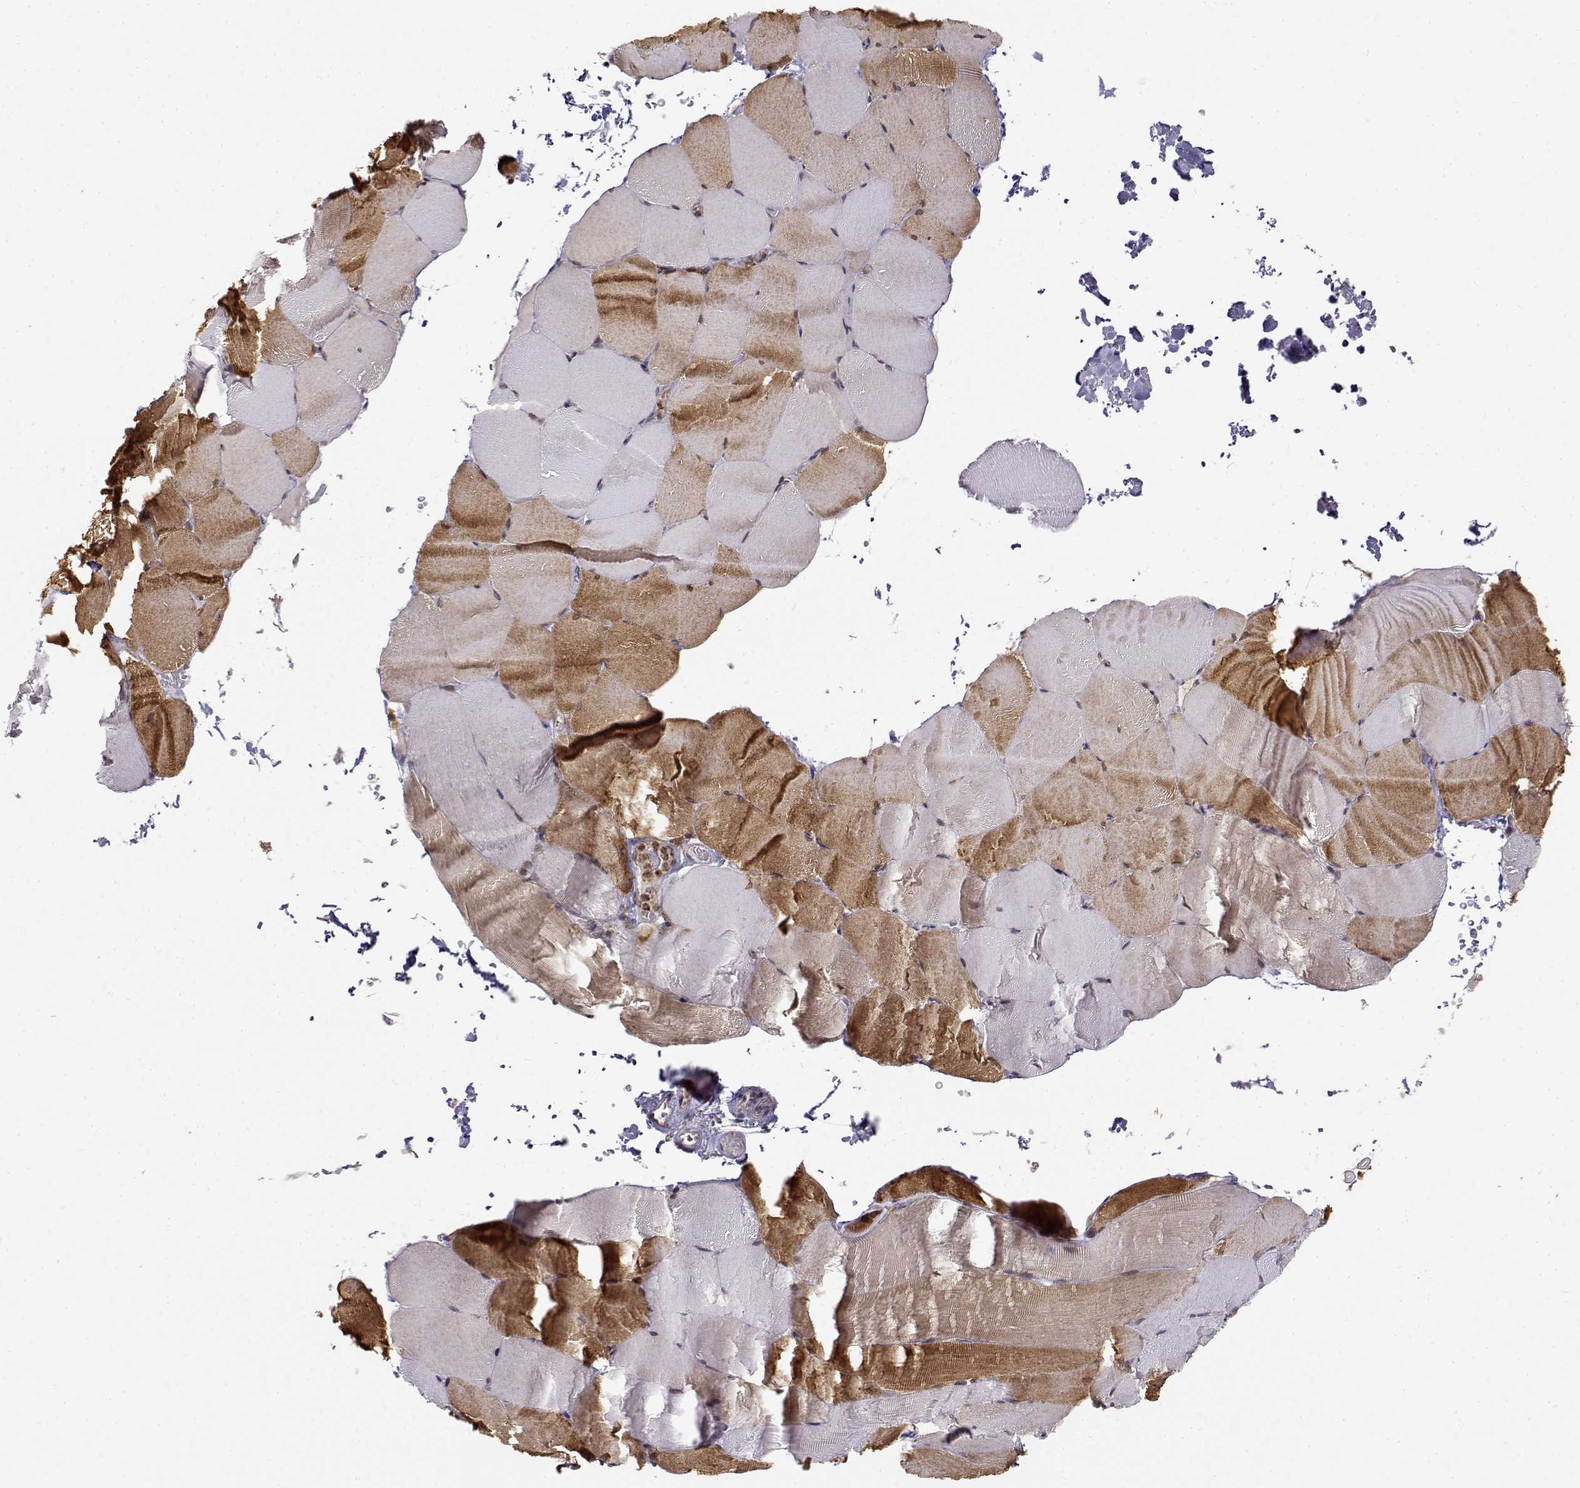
{"staining": {"intensity": "moderate", "quantity": "25%-75%", "location": "cytoplasmic/membranous"}, "tissue": "skeletal muscle", "cell_type": "Myocytes", "image_type": "normal", "snomed": [{"axis": "morphology", "description": "Normal tissue, NOS"}, {"axis": "topography", "description": "Skeletal muscle"}], "caption": "The micrograph shows immunohistochemical staining of benign skeletal muscle. There is moderate cytoplasmic/membranous expression is present in approximately 25%-75% of myocytes. Immunohistochemistry stains the protein of interest in brown and the nuclei are stained blue.", "gene": "RNF13", "patient": {"sex": "female", "age": 37}}